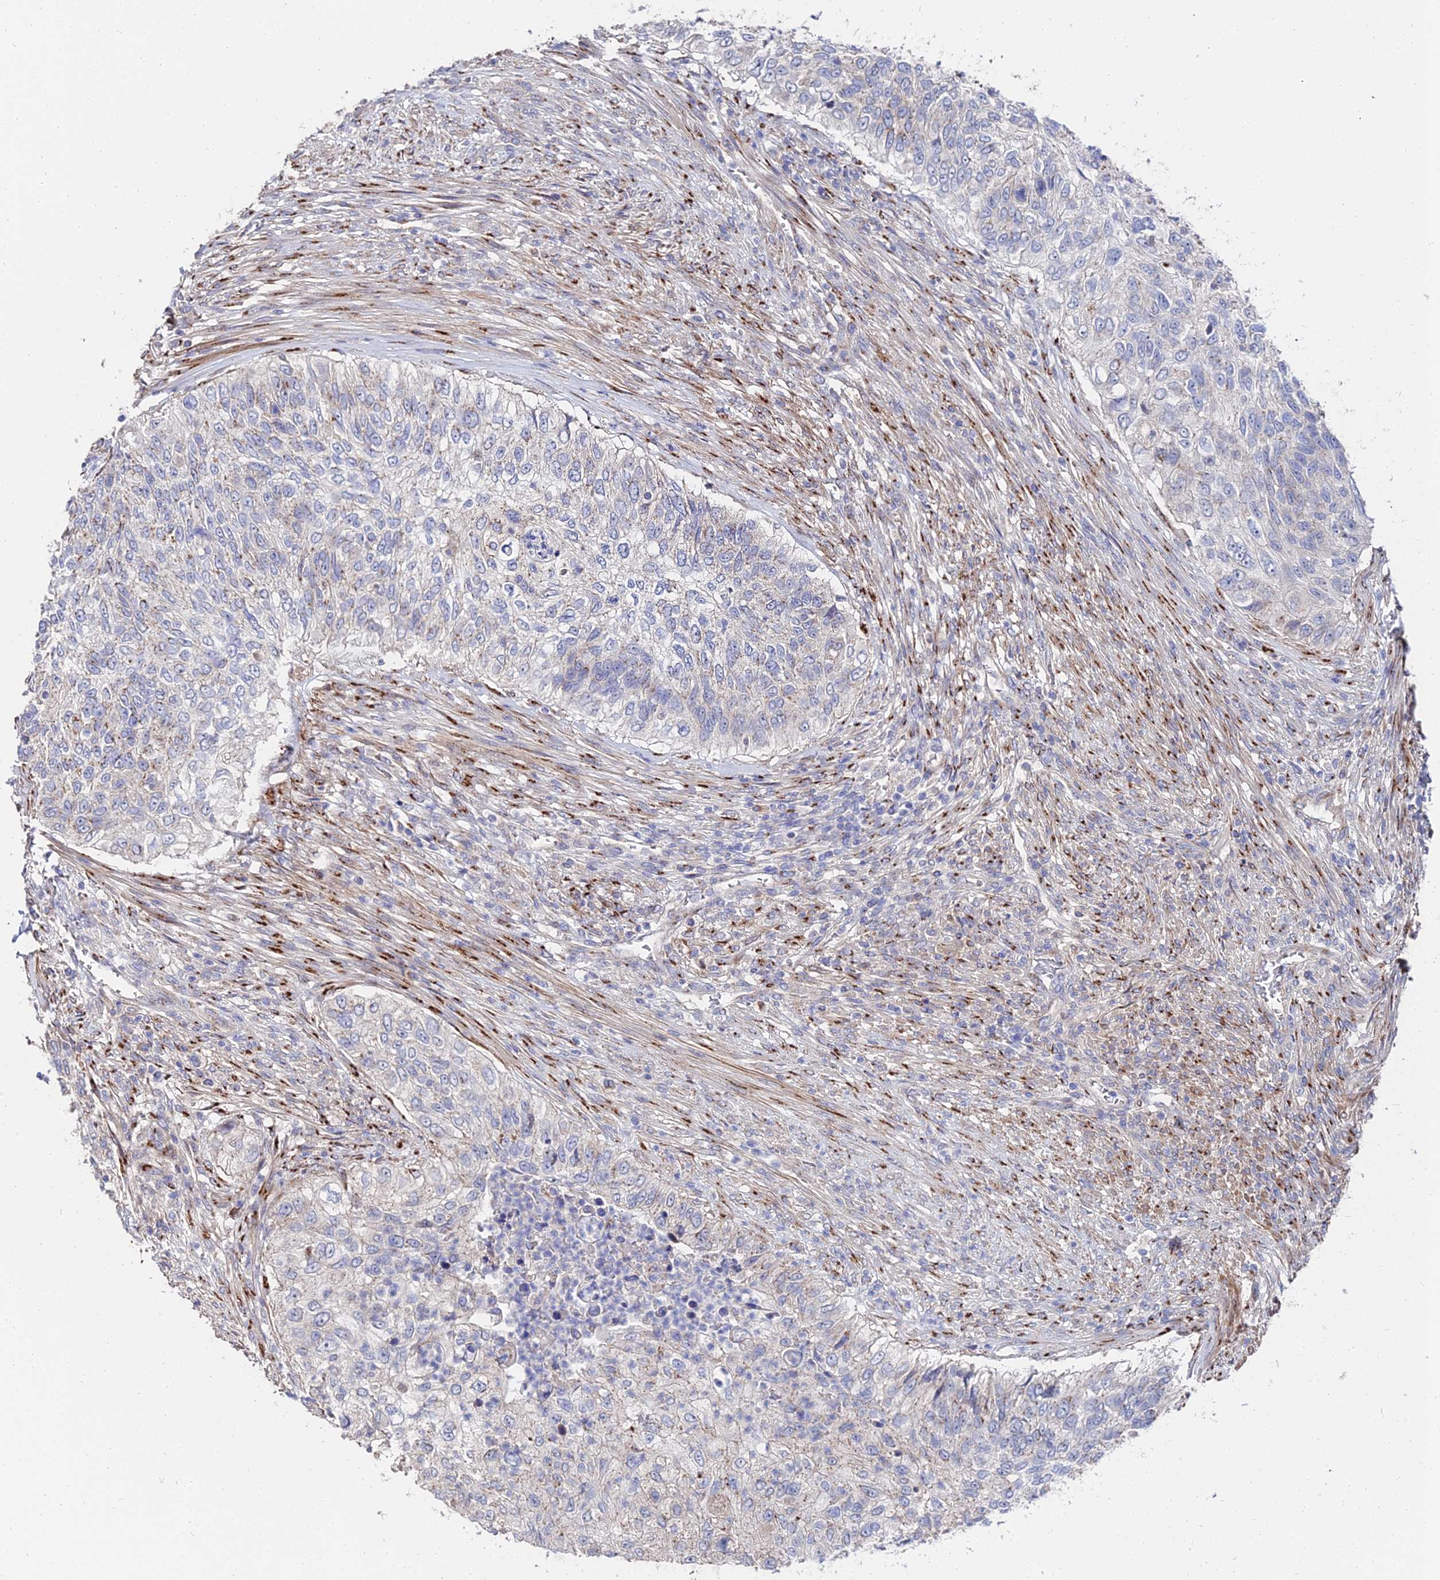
{"staining": {"intensity": "weak", "quantity": "<25%", "location": "cytoplasmic/membranous"}, "tissue": "urothelial cancer", "cell_type": "Tumor cells", "image_type": "cancer", "snomed": [{"axis": "morphology", "description": "Urothelial carcinoma, High grade"}, {"axis": "topography", "description": "Urinary bladder"}], "caption": "This is an immunohistochemistry (IHC) micrograph of human urothelial cancer. There is no staining in tumor cells.", "gene": "BORCS8", "patient": {"sex": "female", "age": 60}}